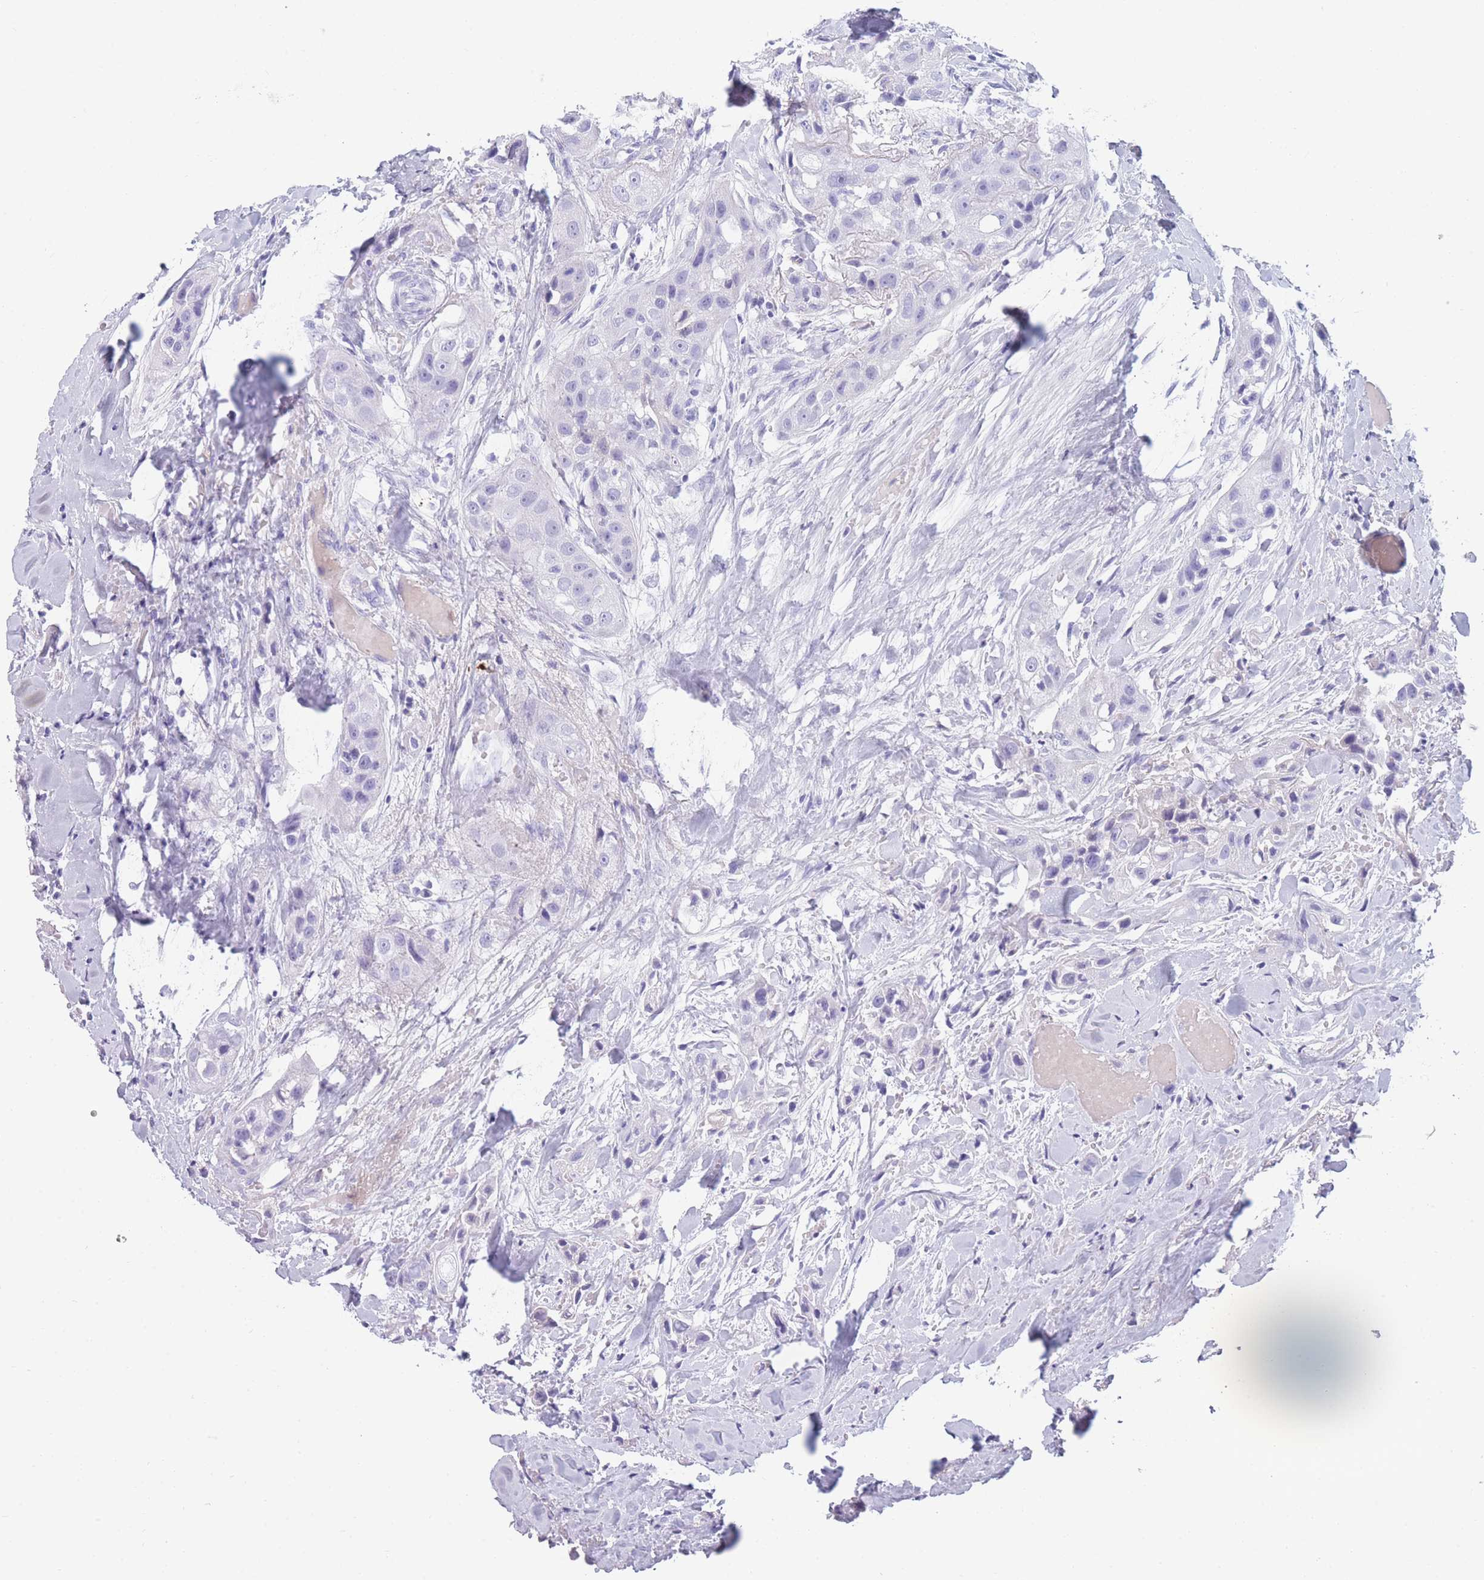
{"staining": {"intensity": "negative", "quantity": "none", "location": "none"}, "tissue": "head and neck cancer", "cell_type": "Tumor cells", "image_type": "cancer", "snomed": [{"axis": "morphology", "description": "Normal tissue, NOS"}, {"axis": "morphology", "description": "Squamous cell carcinoma, NOS"}, {"axis": "topography", "description": "Skeletal muscle"}, {"axis": "topography", "description": "Head-Neck"}], "caption": "Immunohistochemical staining of squamous cell carcinoma (head and neck) displays no significant staining in tumor cells.", "gene": "TNFSF11", "patient": {"sex": "male", "age": 51}}